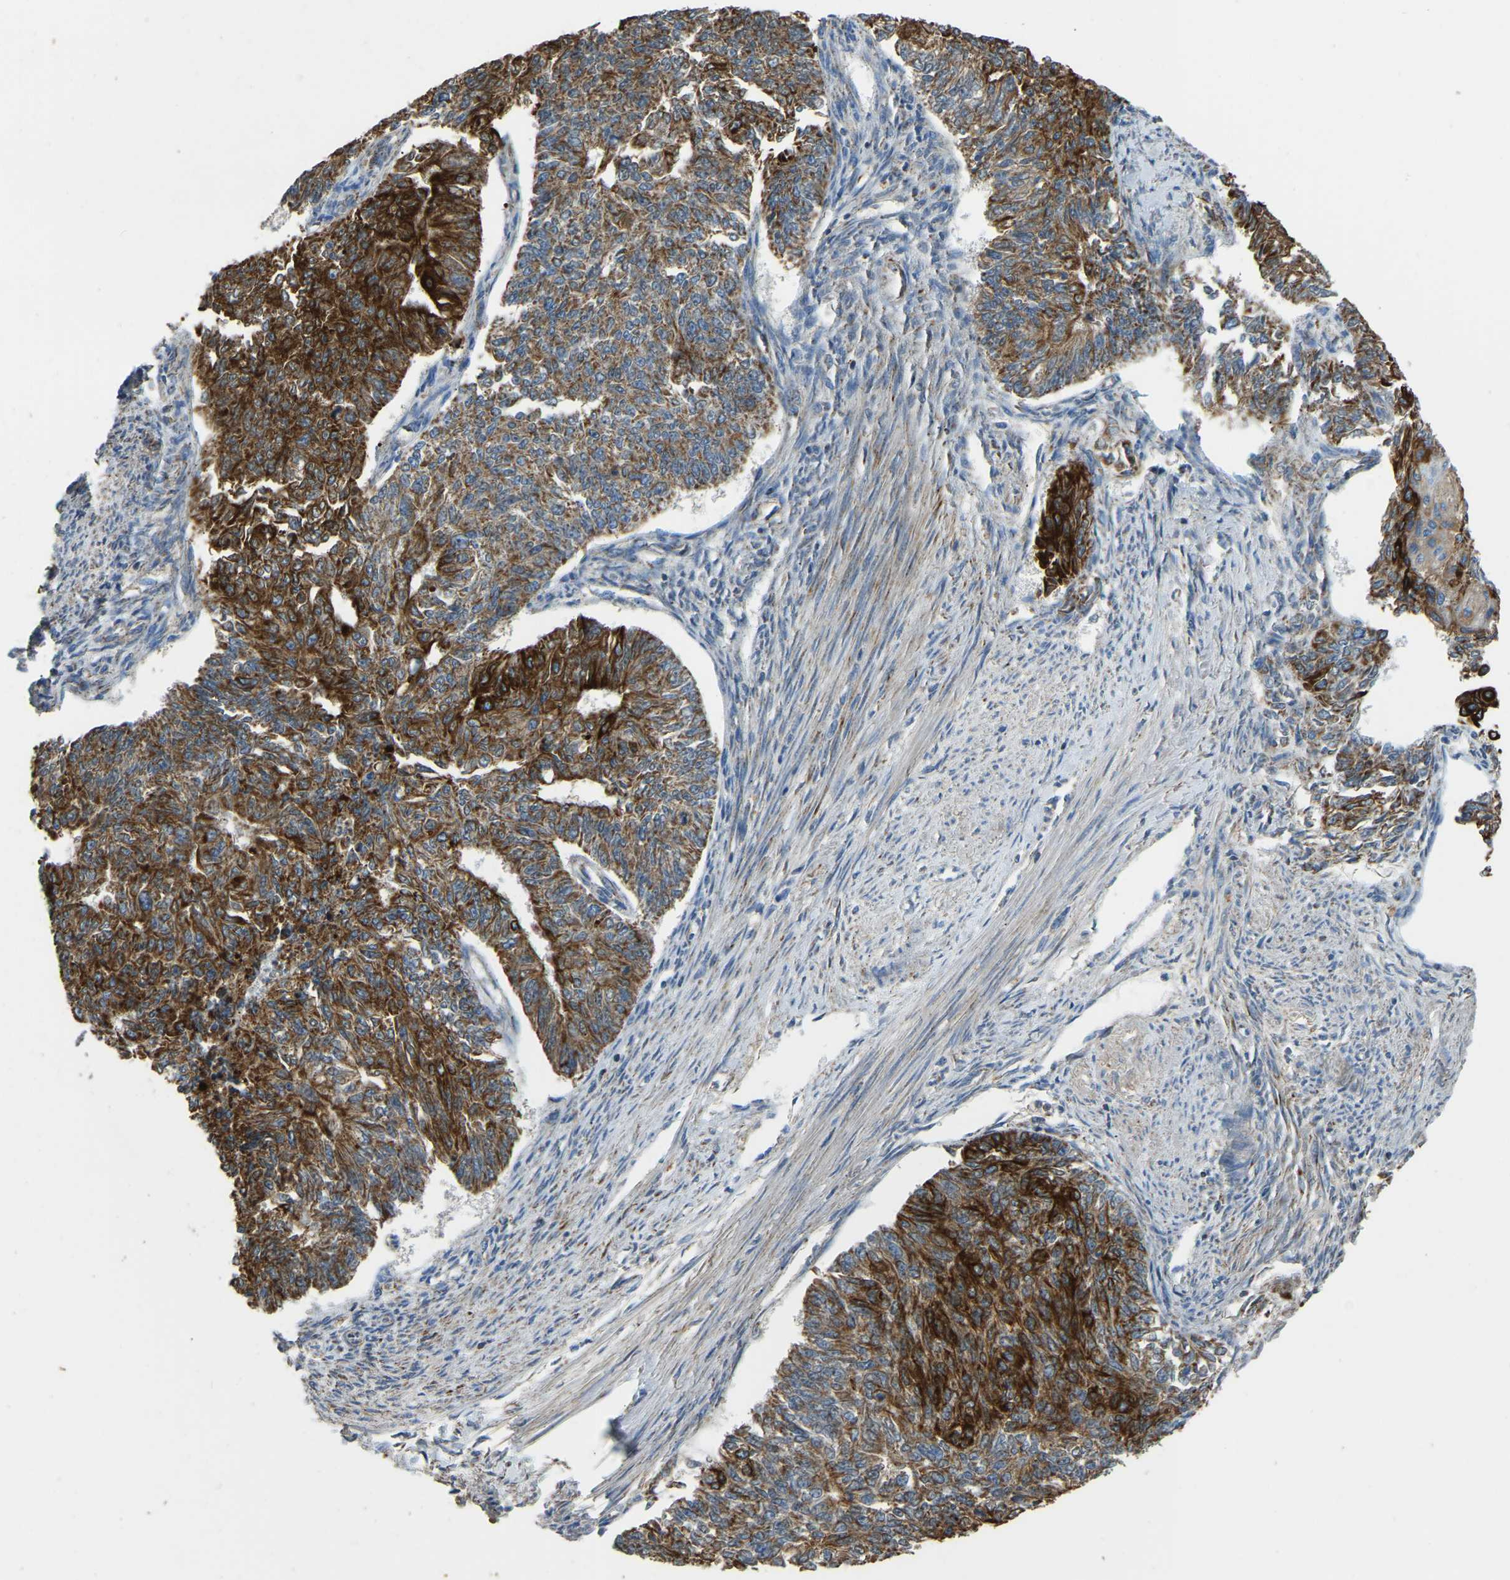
{"staining": {"intensity": "strong", "quantity": ">75%", "location": "cytoplasmic/membranous"}, "tissue": "endometrial cancer", "cell_type": "Tumor cells", "image_type": "cancer", "snomed": [{"axis": "morphology", "description": "Adenocarcinoma, NOS"}, {"axis": "topography", "description": "Endometrium"}], "caption": "Endometrial adenocarcinoma tissue displays strong cytoplasmic/membranous positivity in about >75% of tumor cells", "gene": "ZNF200", "patient": {"sex": "female", "age": 32}}